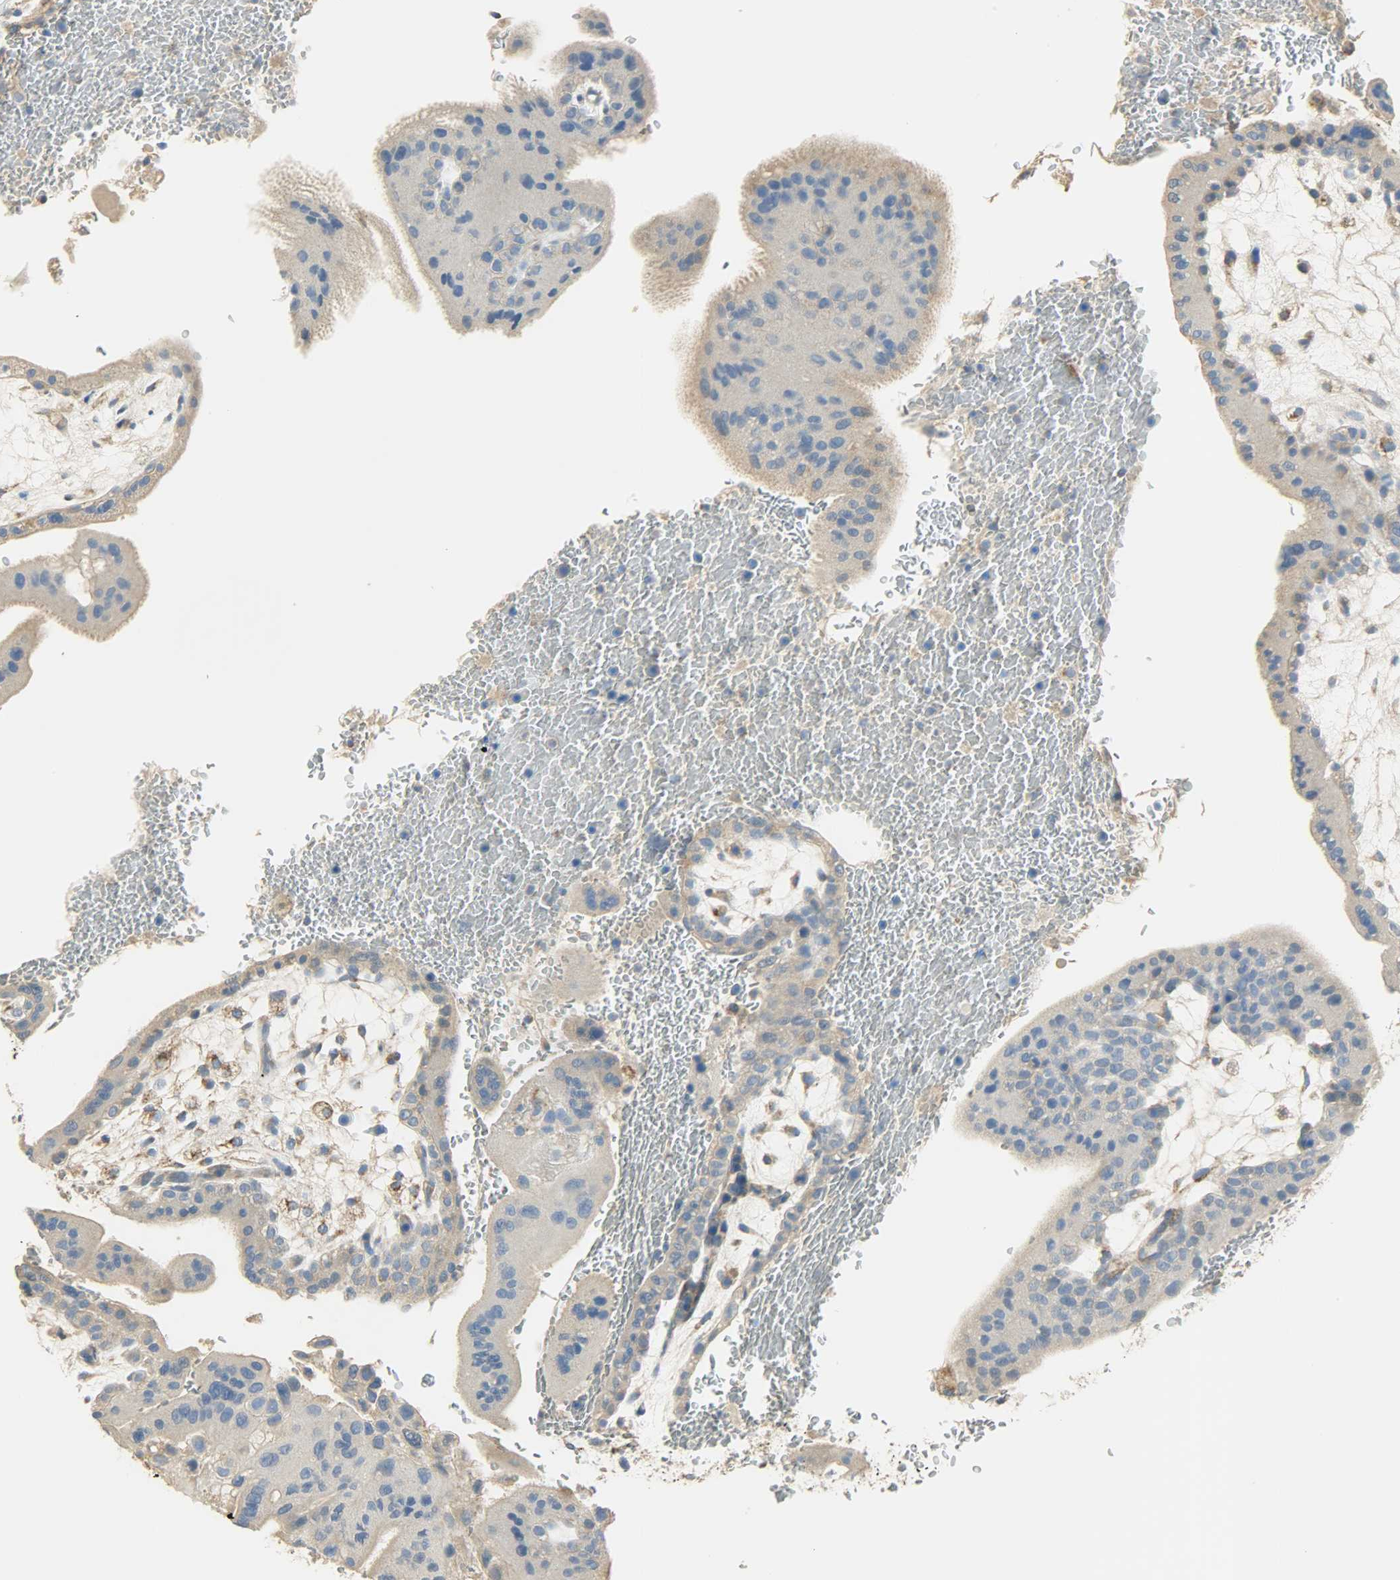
{"staining": {"intensity": "moderate", "quantity": ">75%", "location": "cytoplasmic/membranous"}, "tissue": "placenta", "cell_type": "Decidual cells", "image_type": "normal", "snomed": [{"axis": "morphology", "description": "Normal tissue, NOS"}, {"axis": "topography", "description": "Placenta"}], "caption": "The histopathology image exhibits a brown stain indicating the presence of a protein in the cytoplasmic/membranous of decidual cells in placenta. Using DAB (brown) and hematoxylin (blue) stains, captured at high magnification using brightfield microscopy.", "gene": "NNT", "patient": {"sex": "female", "age": 35}}